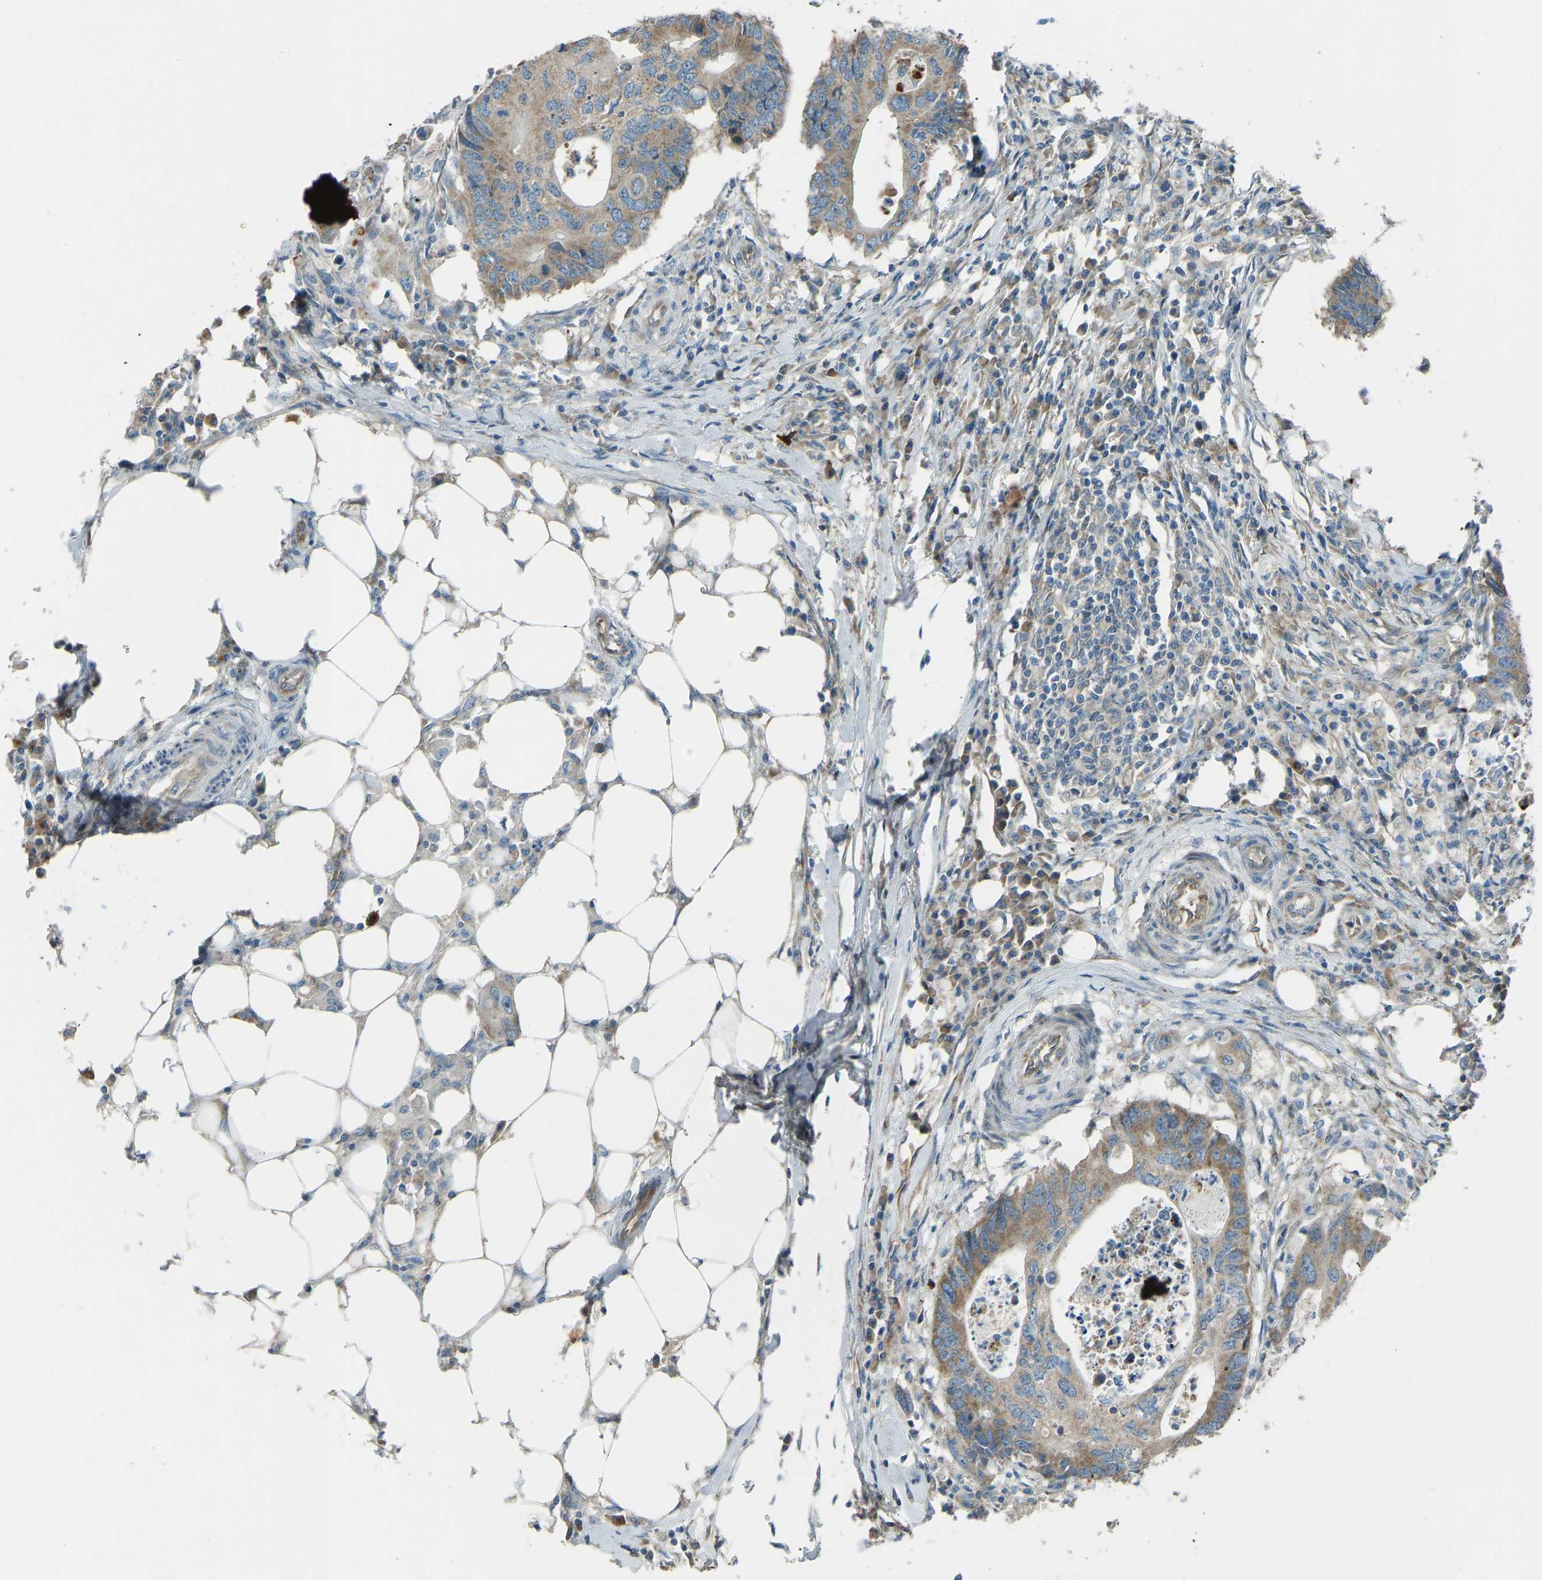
{"staining": {"intensity": "moderate", "quantity": ">75%", "location": "cytoplasmic/membranous"}, "tissue": "colorectal cancer", "cell_type": "Tumor cells", "image_type": "cancer", "snomed": [{"axis": "morphology", "description": "Adenocarcinoma, NOS"}, {"axis": "topography", "description": "Colon"}], "caption": "Tumor cells show medium levels of moderate cytoplasmic/membranous positivity in approximately >75% of cells in human colorectal adenocarcinoma.", "gene": "STAU2", "patient": {"sex": "male", "age": 71}}